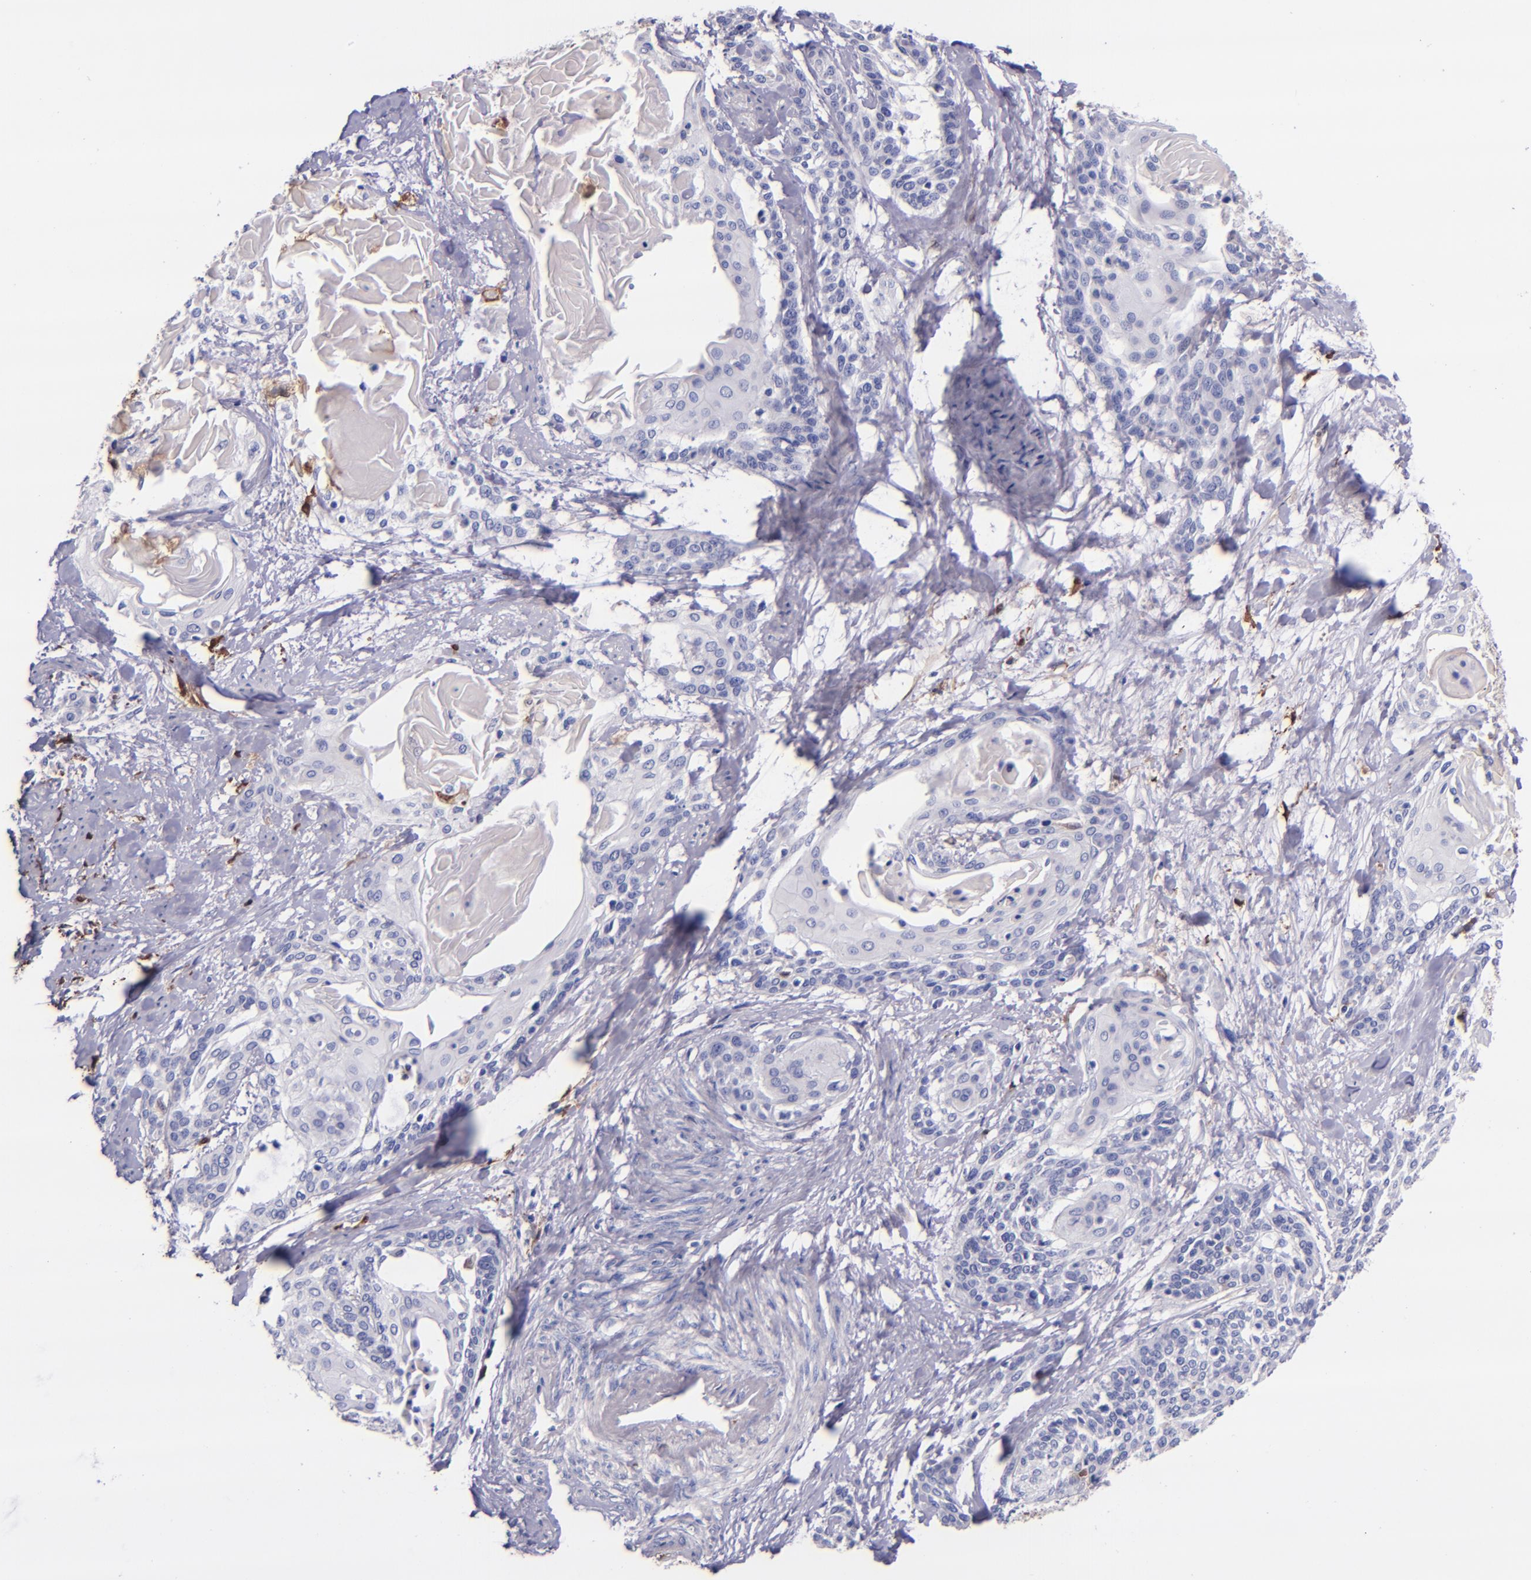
{"staining": {"intensity": "negative", "quantity": "none", "location": "none"}, "tissue": "cervical cancer", "cell_type": "Tumor cells", "image_type": "cancer", "snomed": [{"axis": "morphology", "description": "Squamous cell carcinoma, NOS"}, {"axis": "topography", "description": "Cervix"}], "caption": "Immunohistochemistry histopathology image of cervical cancer (squamous cell carcinoma) stained for a protein (brown), which exhibits no expression in tumor cells.", "gene": "F13A1", "patient": {"sex": "female", "age": 57}}